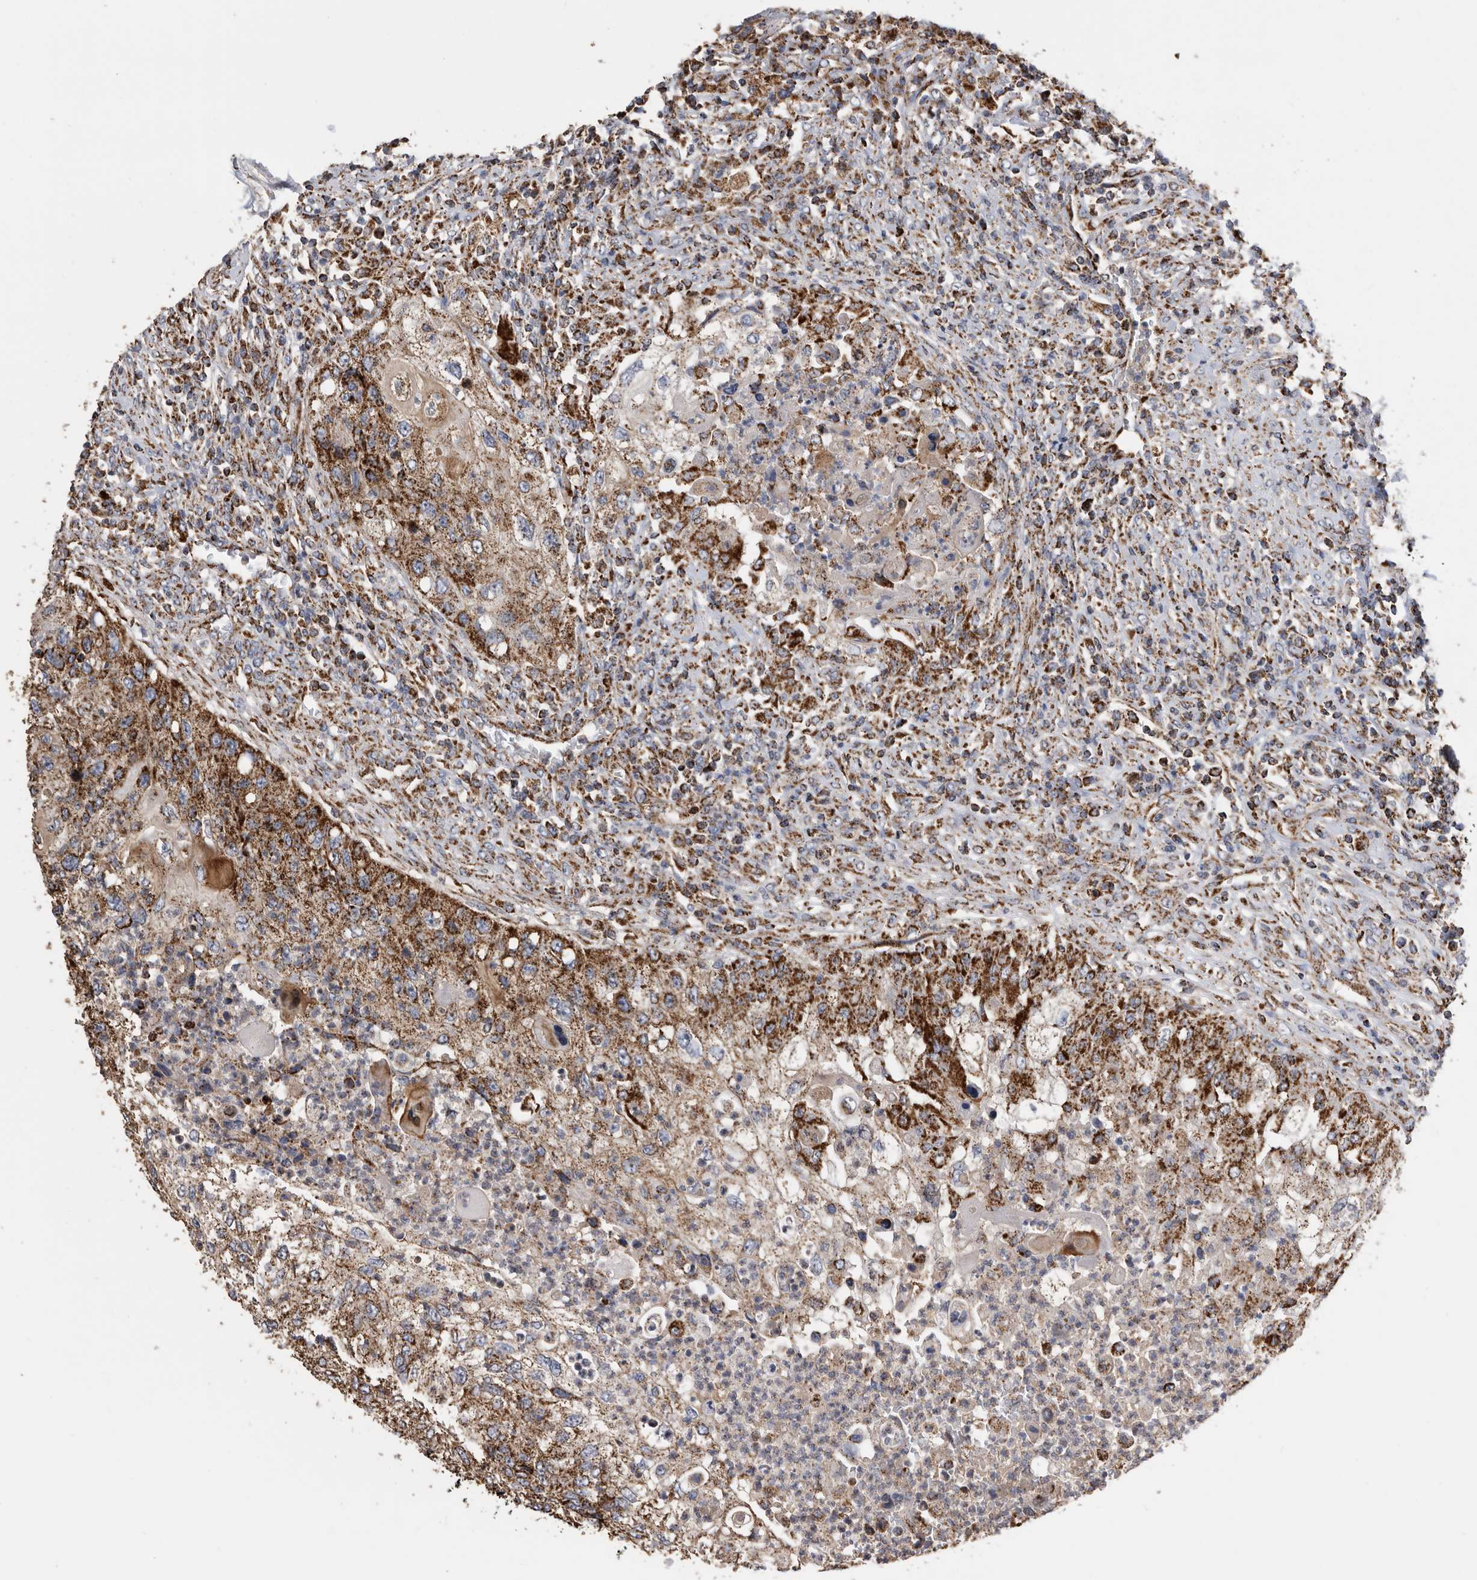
{"staining": {"intensity": "strong", "quantity": ">75%", "location": "cytoplasmic/membranous"}, "tissue": "urothelial cancer", "cell_type": "Tumor cells", "image_type": "cancer", "snomed": [{"axis": "morphology", "description": "Urothelial carcinoma, High grade"}, {"axis": "topography", "description": "Urinary bladder"}], "caption": "Urothelial cancer tissue shows strong cytoplasmic/membranous staining in approximately >75% of tumor cells, visualized by immunohistochemistry.", "gene": "WFDC1", "patient": {"sex": "female", "age": 60}}